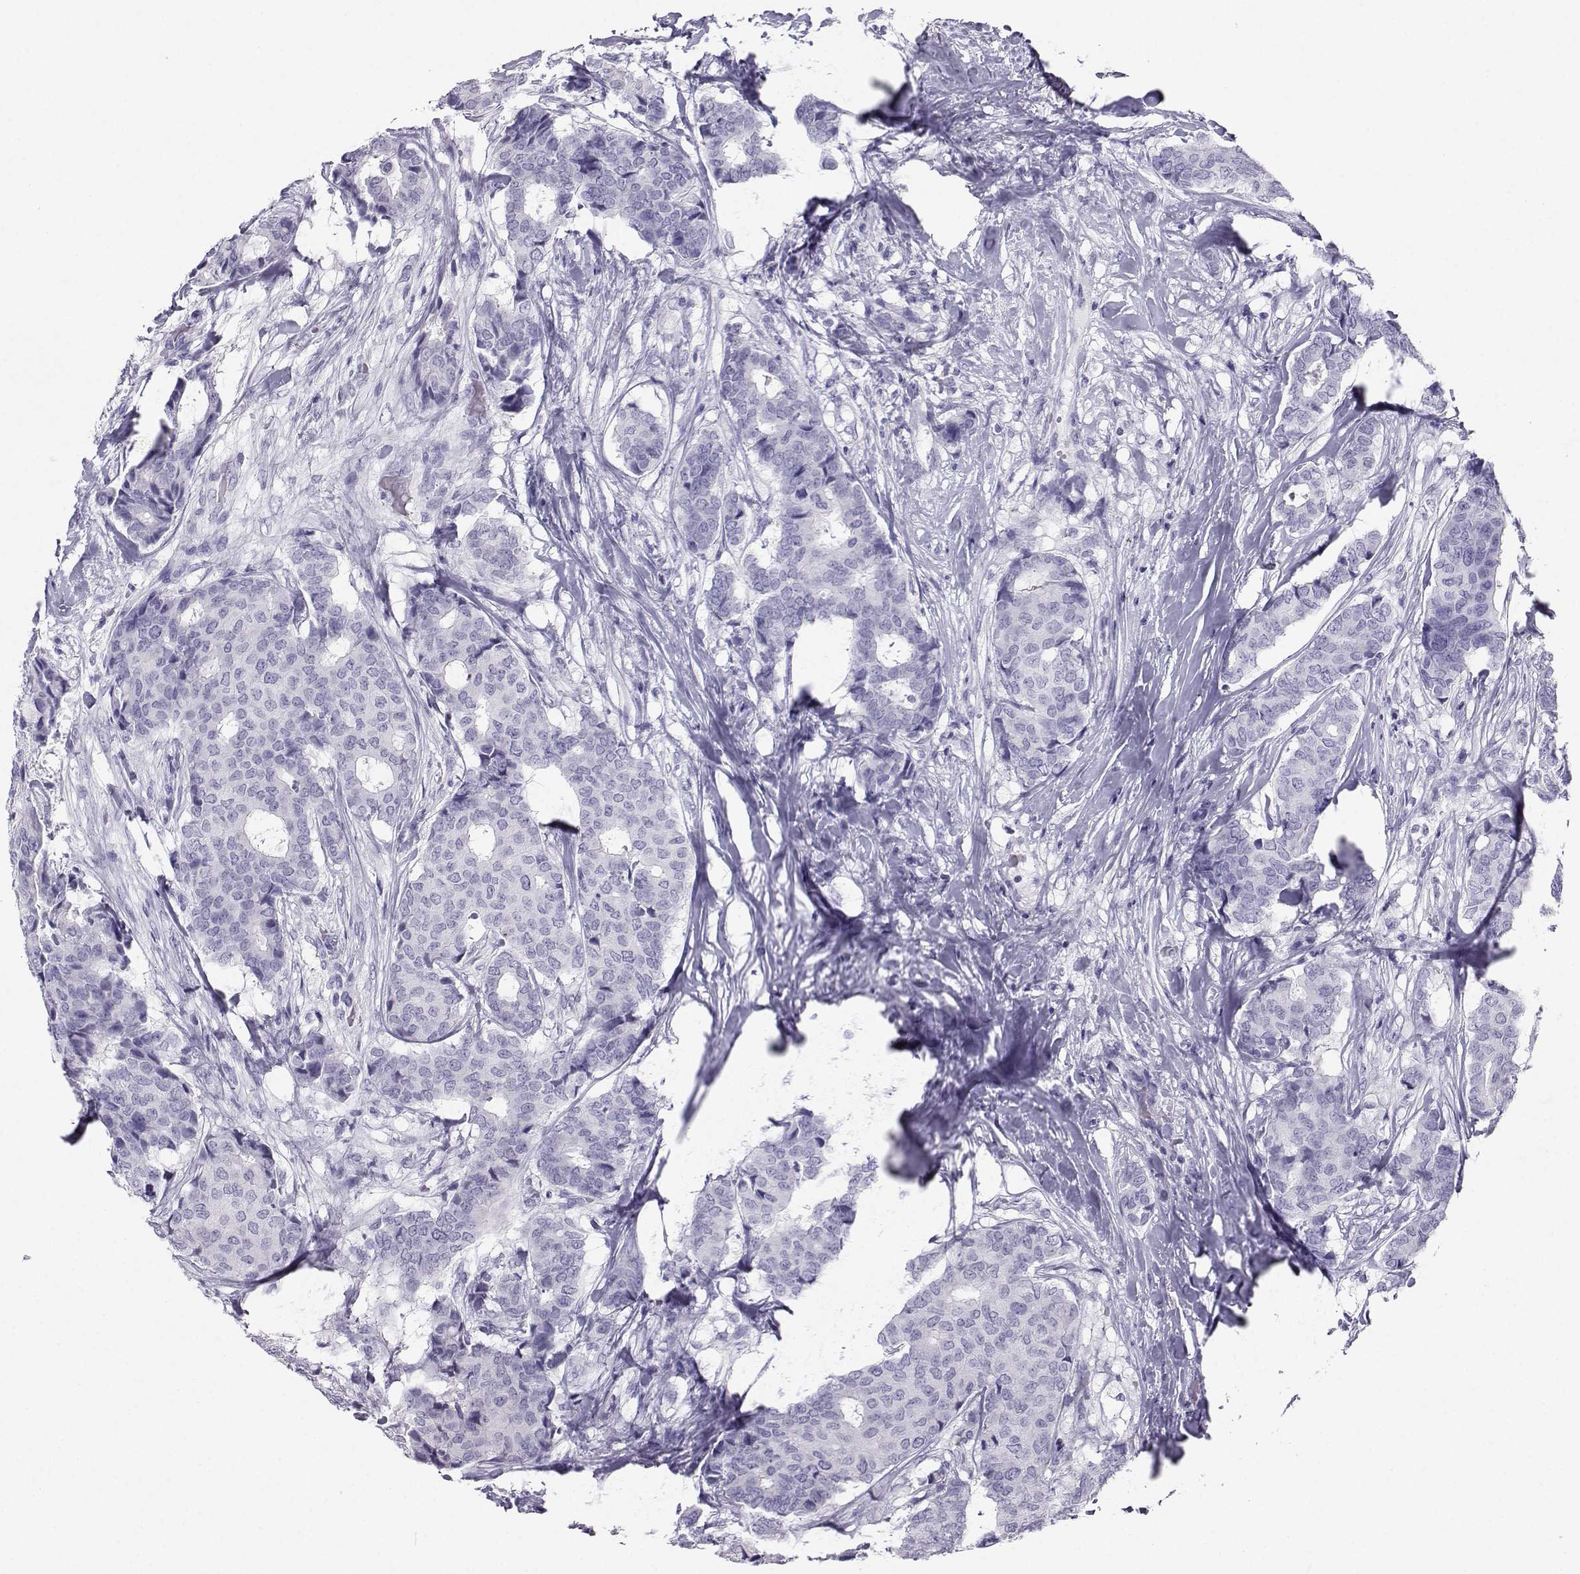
{"staining": {"intensity": "negative", "quantity": "none", "location": "none"}, "tissue": "breast cancer", "cell_type": "Tumor cells", "image_type": "cancer", "snomed": [{"axis": "morphology", "description": "Duct carcinoma"}, {"axis": "topography", "description": "Breast"}], "caption": "Protein analysis of breast cancer (infiltrating ductal carcinoma) exhibits no significant positivity in tumor cells. (DAB immunohistochemistry visualized using brightfield microscopy, high magnification).", "gene": "SST", "patient": {"sex": "female", "age": 75}}